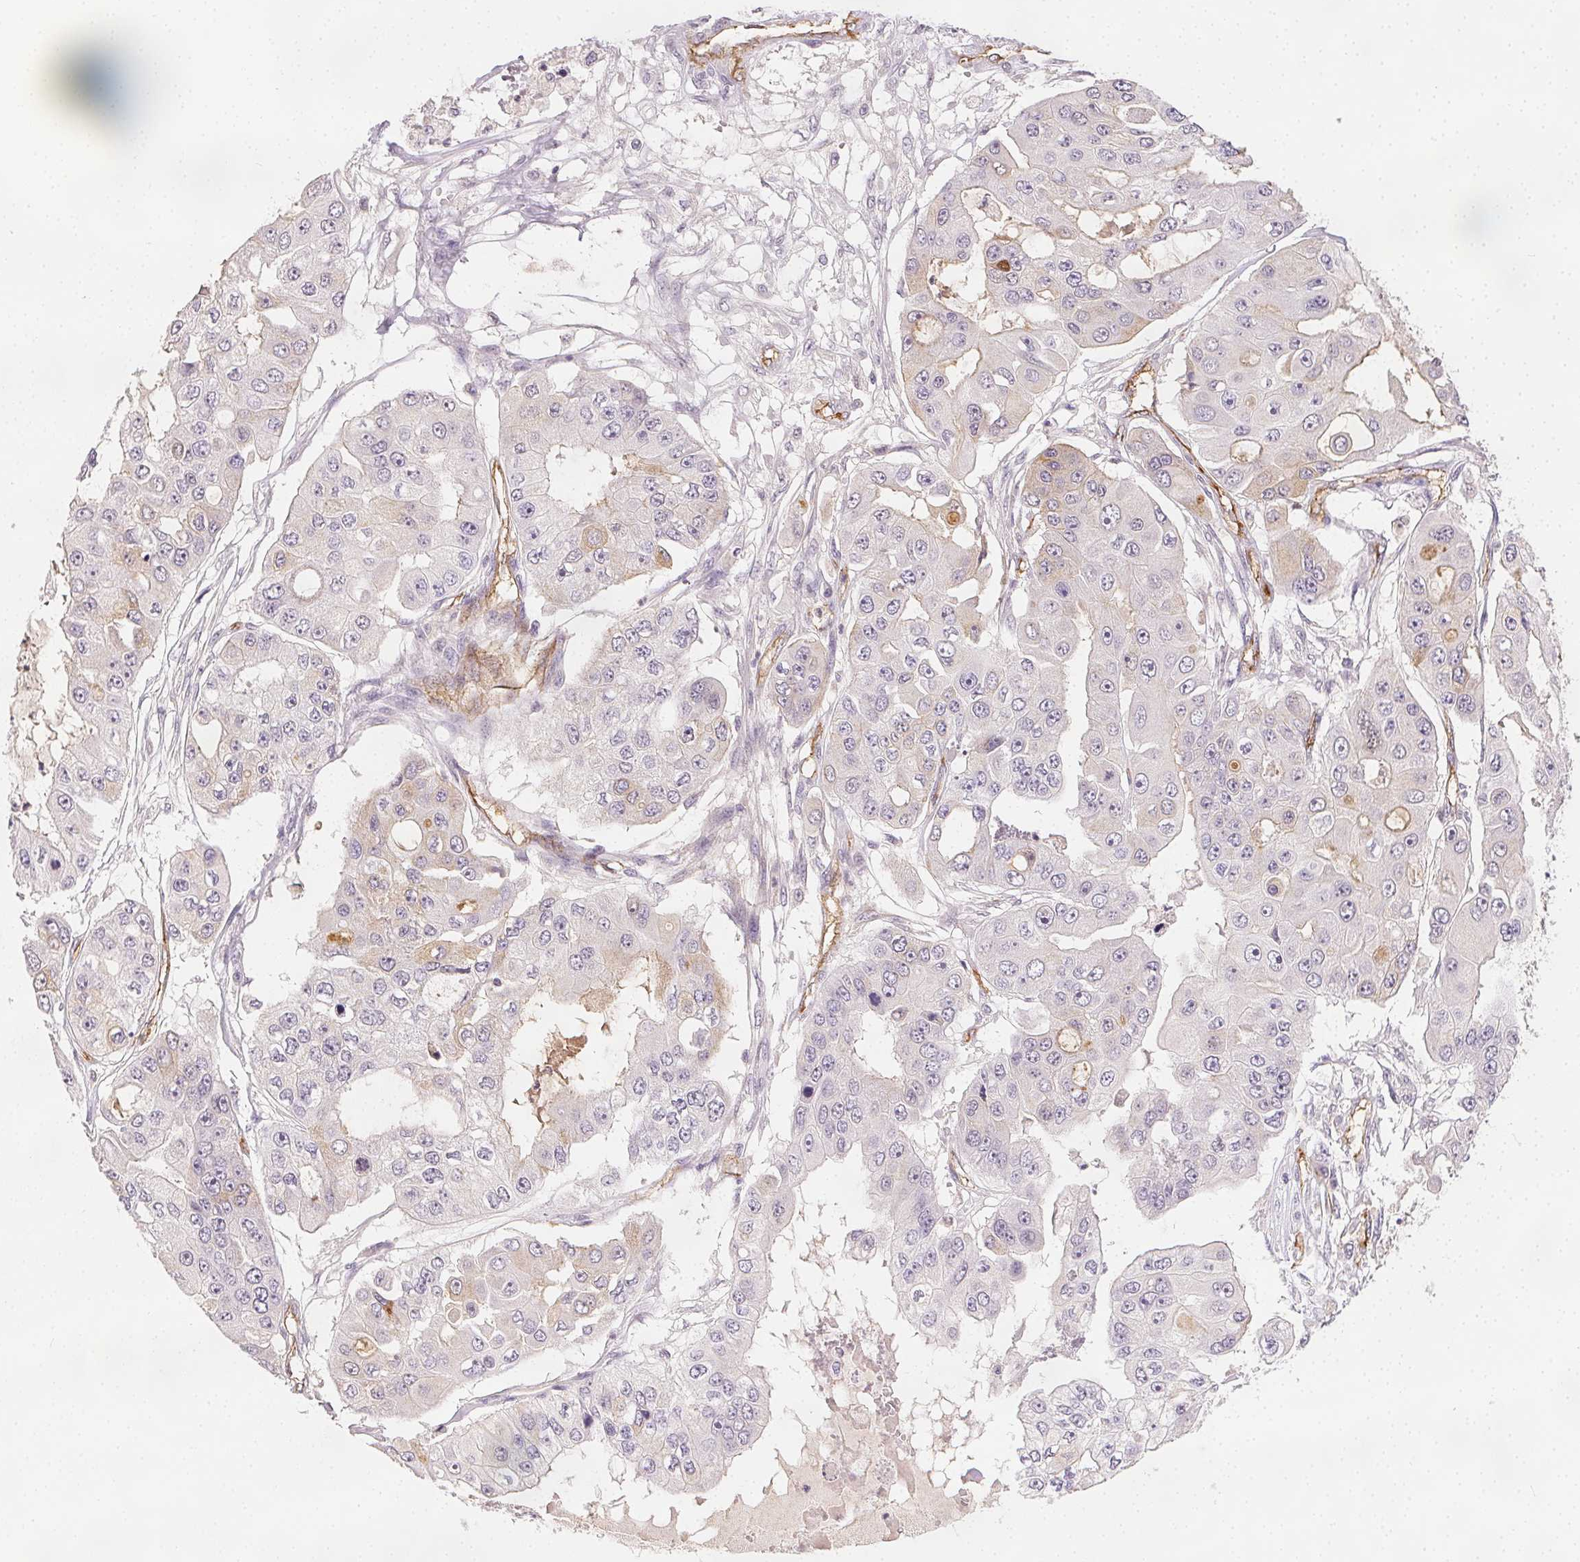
{"staining": {"intensity": "weak", "quantity": "<25%", "location": "cytoplasmic/membranous"}, "tissue": "ovarian cancer", "cell_type": "Tumor cells", "image_type": "cancer", "snomed": [{"axis": "morphology", "description": "Cystadenocarcinoma, serous, NOS"}, {"axis": "topography", "description": "Ovary"}], "caption": "Tumor cells are negative for brown protein staining in serous cystadenocarcinoma (ovarian). (DAB (3,3'-diaminobenzidine) immunohistochemistry with hematoxylin counter stain).", "gene": "PODXL", "patient": {"sex": "female", "age": 56}}